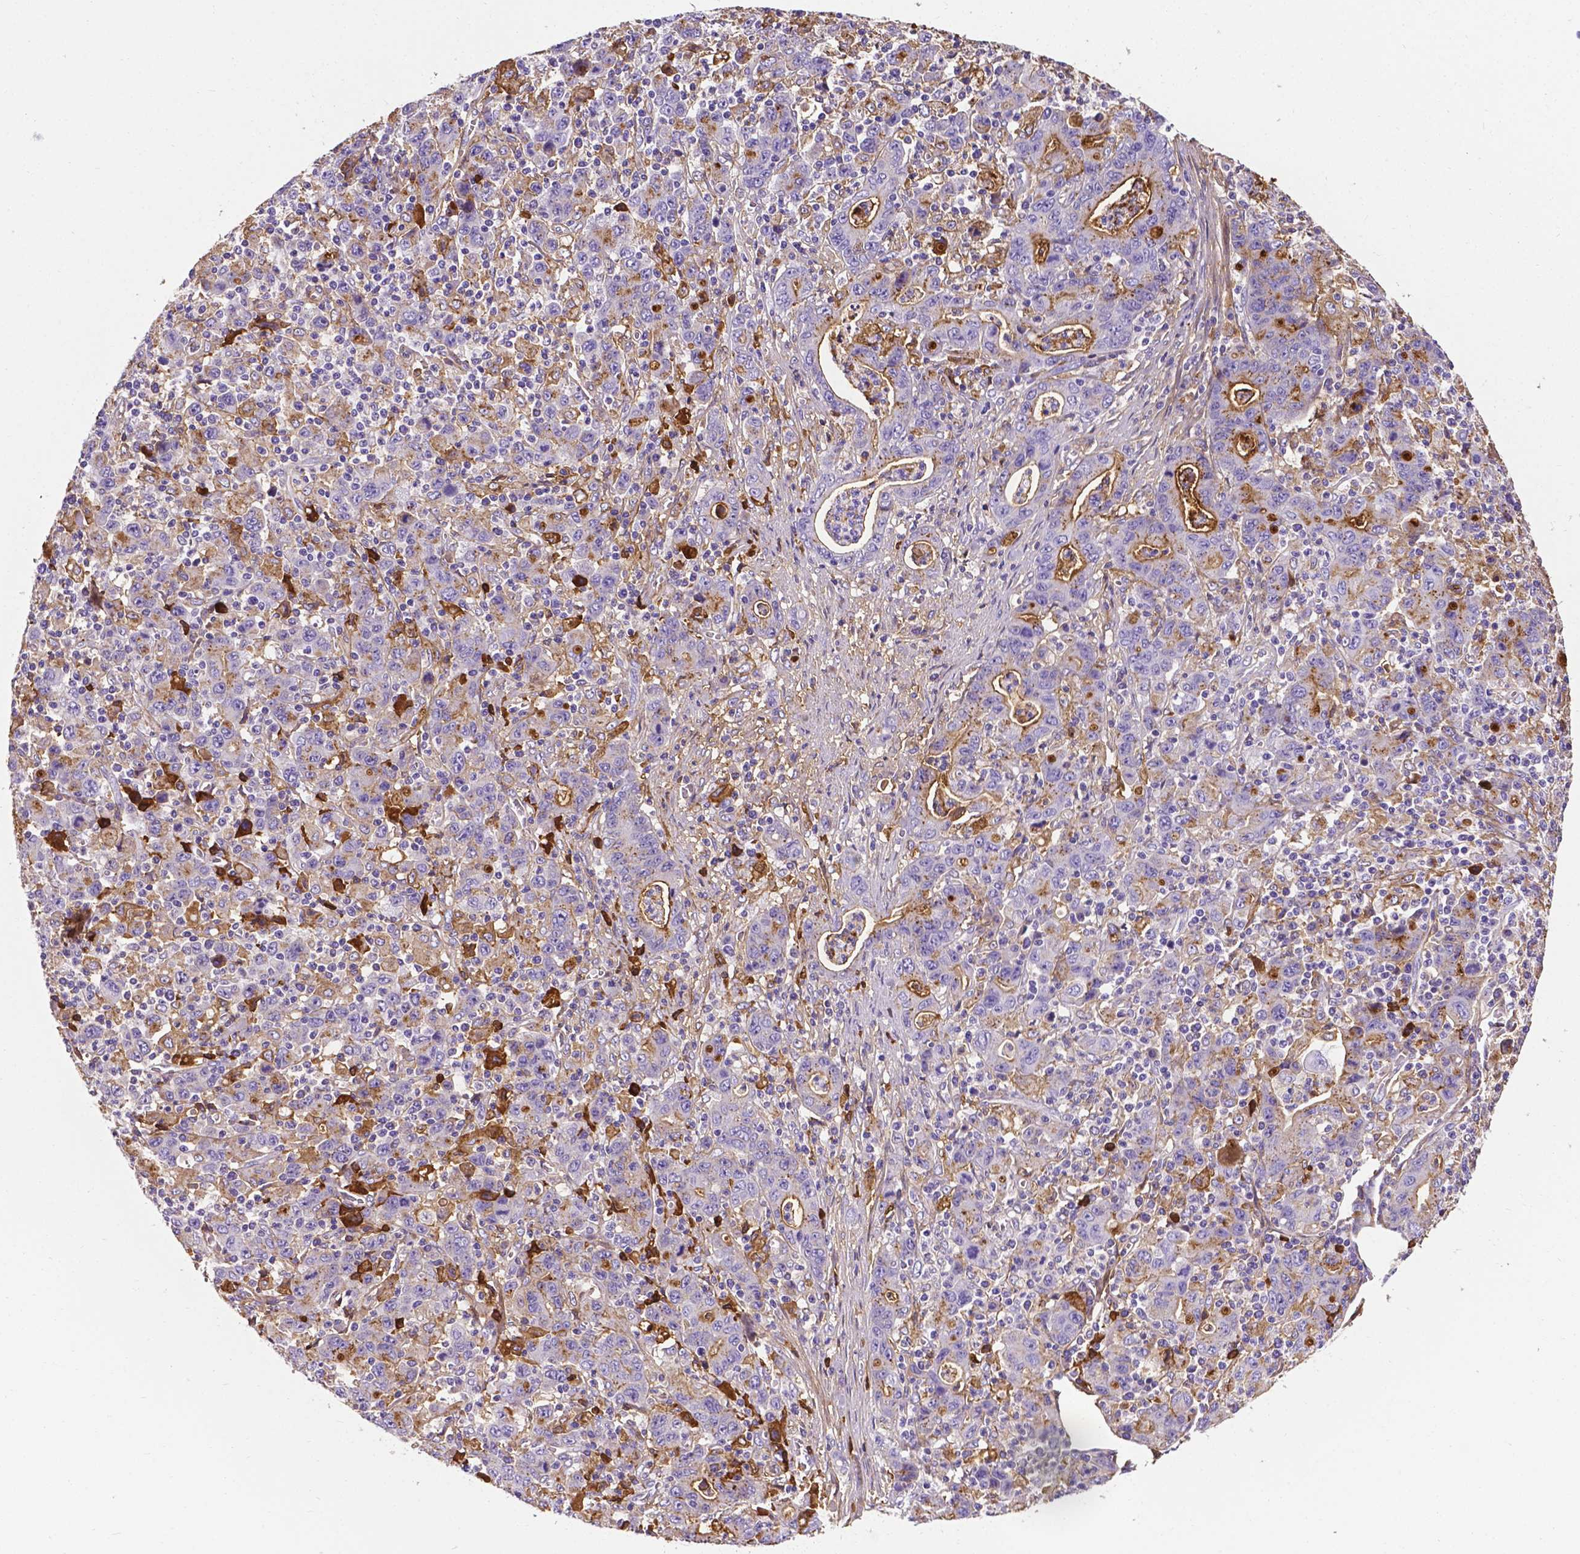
{"staining": {"intensity": "negative", "quantity": "none", "location": "none"}, "tissue": "stomach cancer", "cell_type": "Tumor cells", "image_type": "cancer", "snomed": [{"axis": "morphology", "description": "Adenocarcinoma, NOS"}, {"axis": "topography", "description": "Stomach, upper"}], "caption": "The immunohistochemistry micrograph has no significant positivity in tumor cells of adenocarcinoma (stomach) tissue. Brightfield microscopy of immunohistochemistry (IHC) stained with DAB (3,3'-diaminobenzidine) (brown) and hematoxylin (blue), captured at high magnification.", "gene": "APOE", "patient": {"sex": "male", "age": 69}}